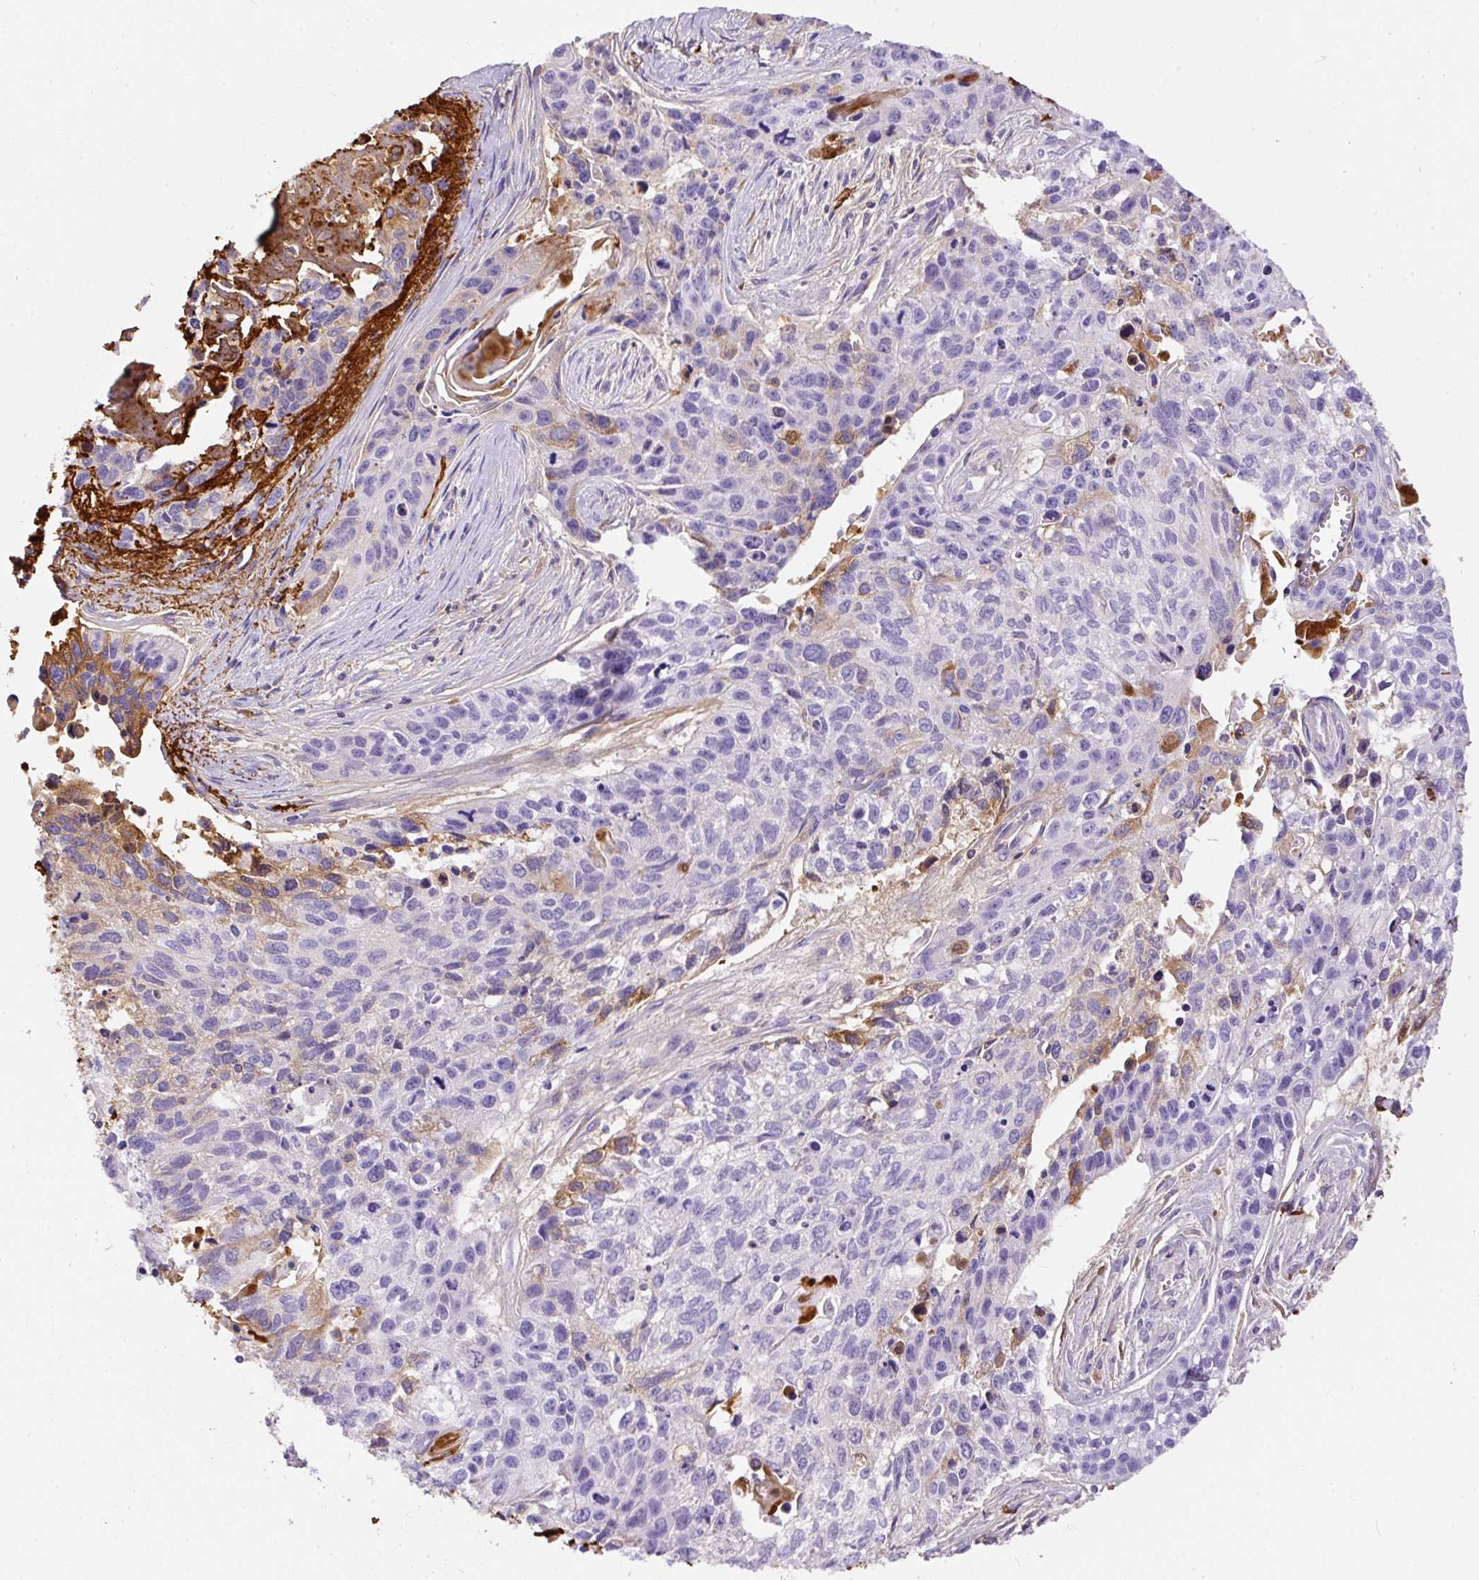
{"staining": {"intensity": "negative", "quantity": "none", "location": "none"}, "tissue": "lung cancer", "cell_type": "Tumor cells", "image_type": "cancer", "snomed": [{"axis": "morphology", "description": "Squamous cell carcinoma, NOS"}, {"axis": "topography", "description": "Lung"}], "caption": "The image exhibits no significant positivity in tumor cells of lung cancer.", "gene": "APCS", "patient": {"sex": "male", "age": 74}}